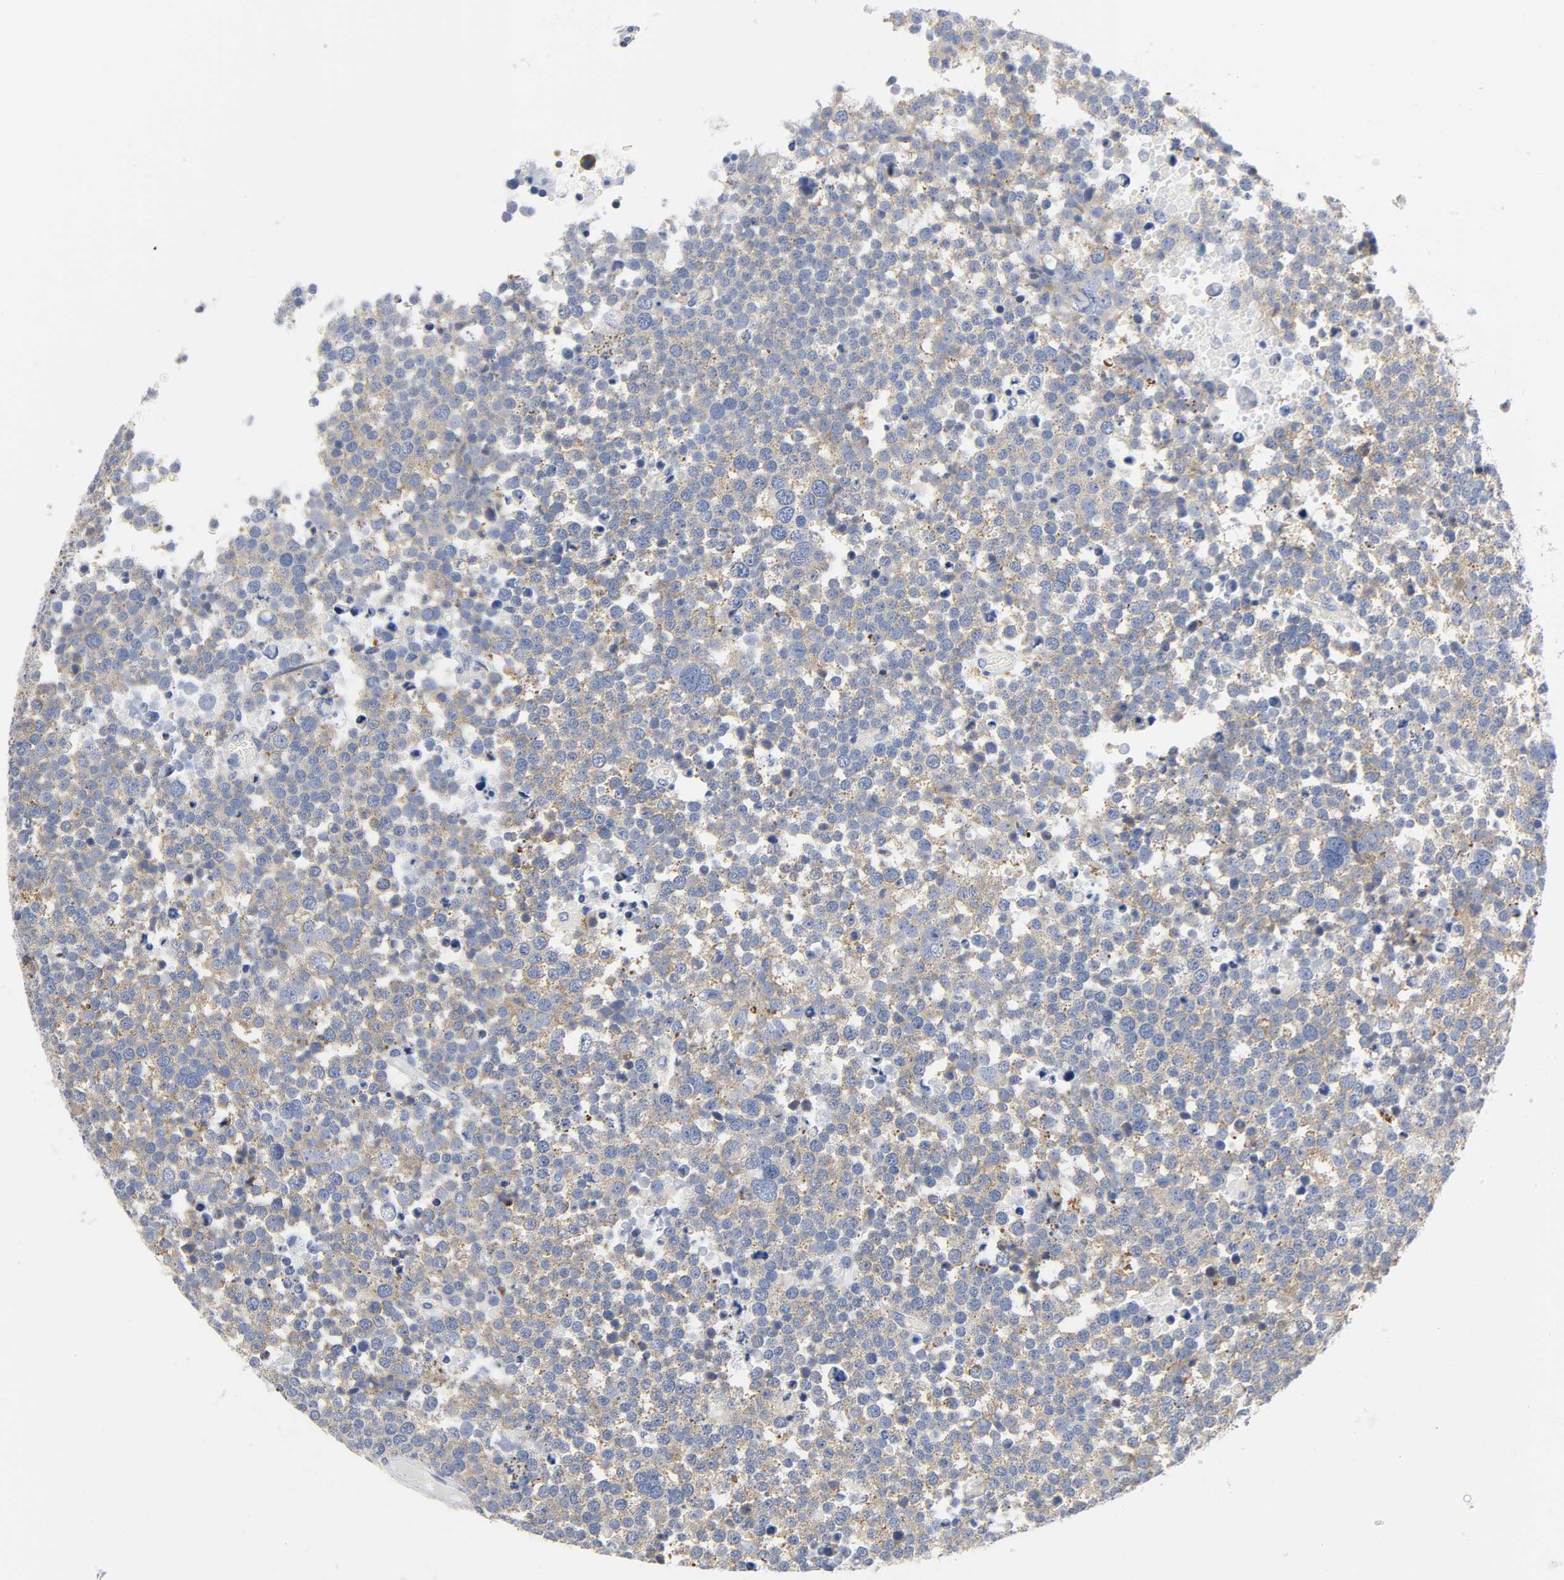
{"staining": {"intensity": "weak", "quantity": ">75%", "location": "cytoplasmic/membranous"}, "tissue": "testis cancer", "cell_type": "Tumor cells", "image_type": "cancer", "snomed": [{"axis": "morphology", "description": "Seminoma, NOS"}, {"axis": "topography", "description": "Testis"}], "caption": "Immunohistochemical staining of seminoma (testis) demonstrates weak cytoplasmic/membranous protein positivity in about >75% of tumor cells. The protein is shown in brown color, while the nuclei are stained blue.", "gene": "REL", "patient": {"sex": "male", "age": 71}}